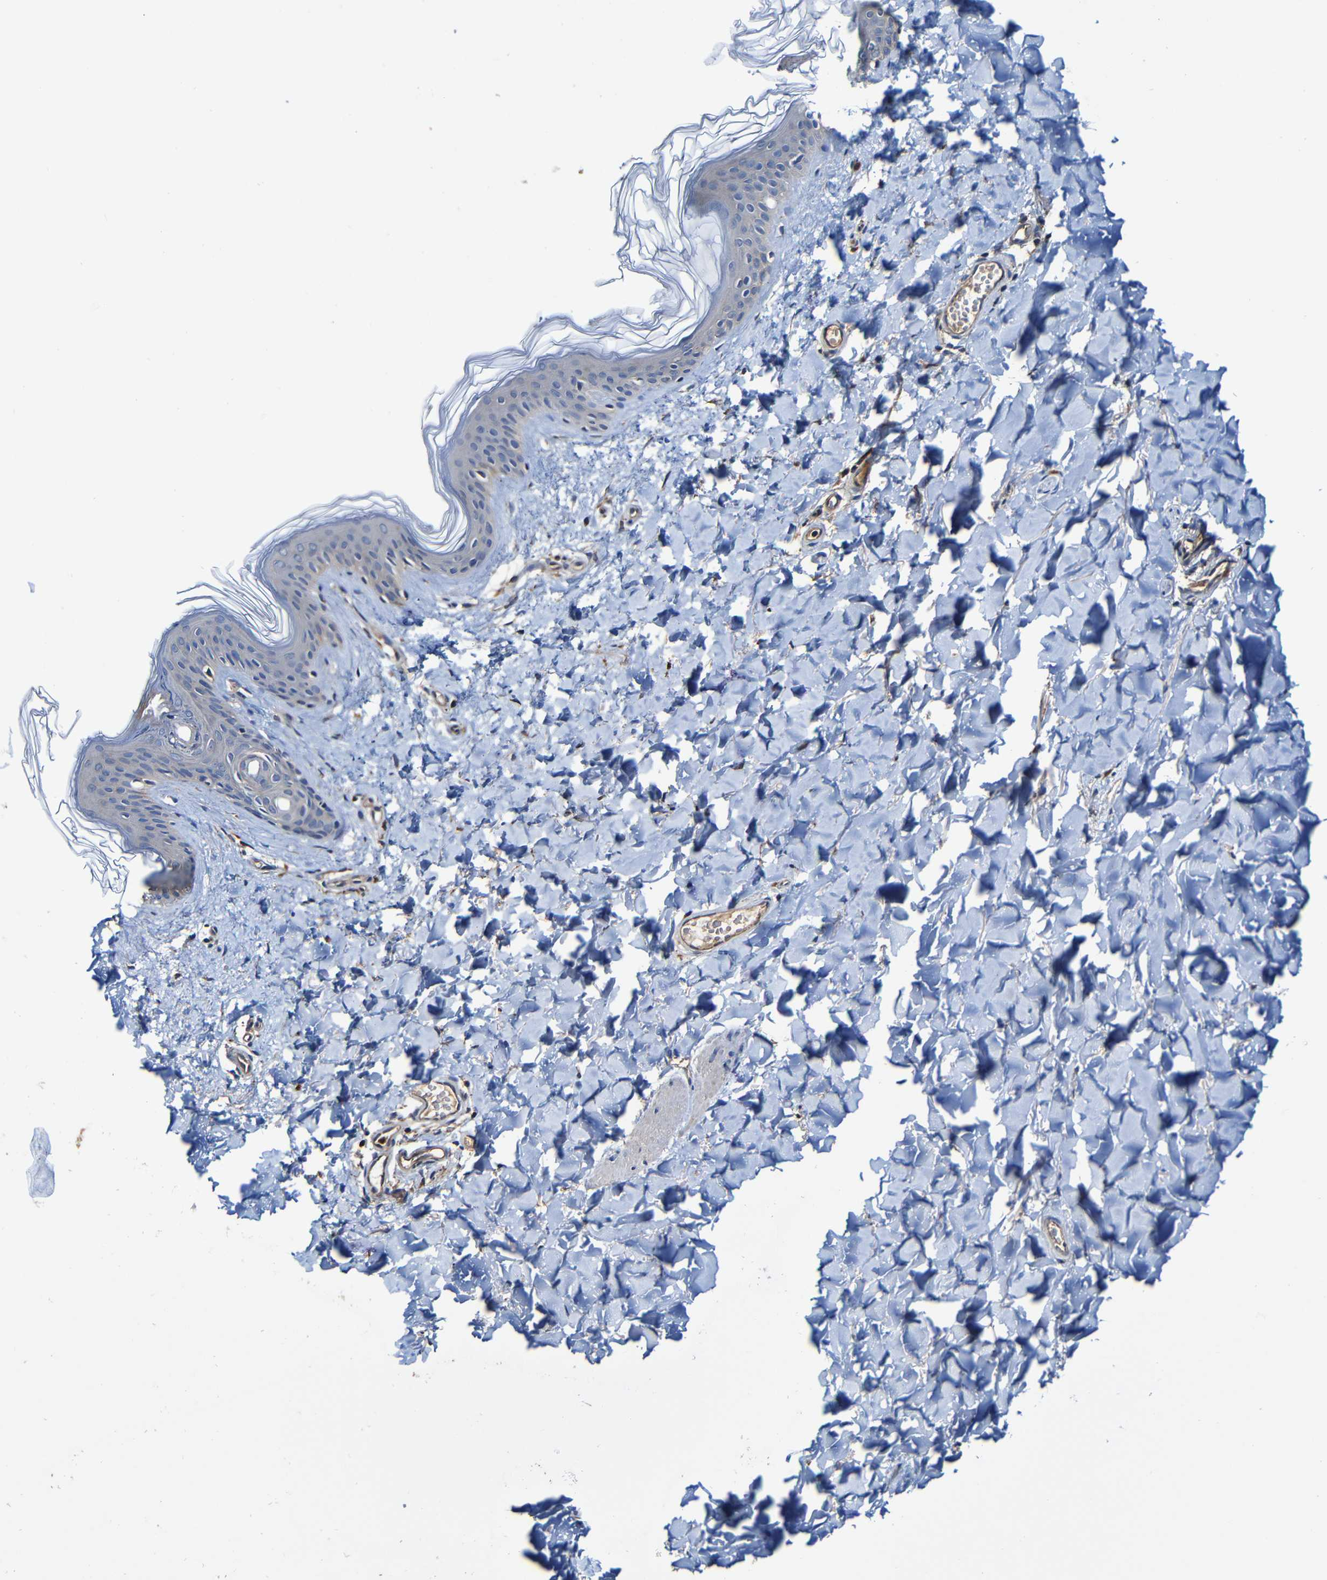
{"staining": {"intensity": "negative", "quantity": "none", "location": "none"}, "tissue": "skin", "cell_type": "Fibroblasts", "image_type": "normal", "snomed": [{"axis": "morphology", "description": "Normal tissue, NOS"}, {"axis": "topography", "description": "Skin"}], "caption": "A high-resolution micrograph shows immunohistochemistry staining of normal skin, which displays no significant positivity in fibroblasts.", "gene": "ADAM15", "patient": {"sex": "female", "age": 41}}